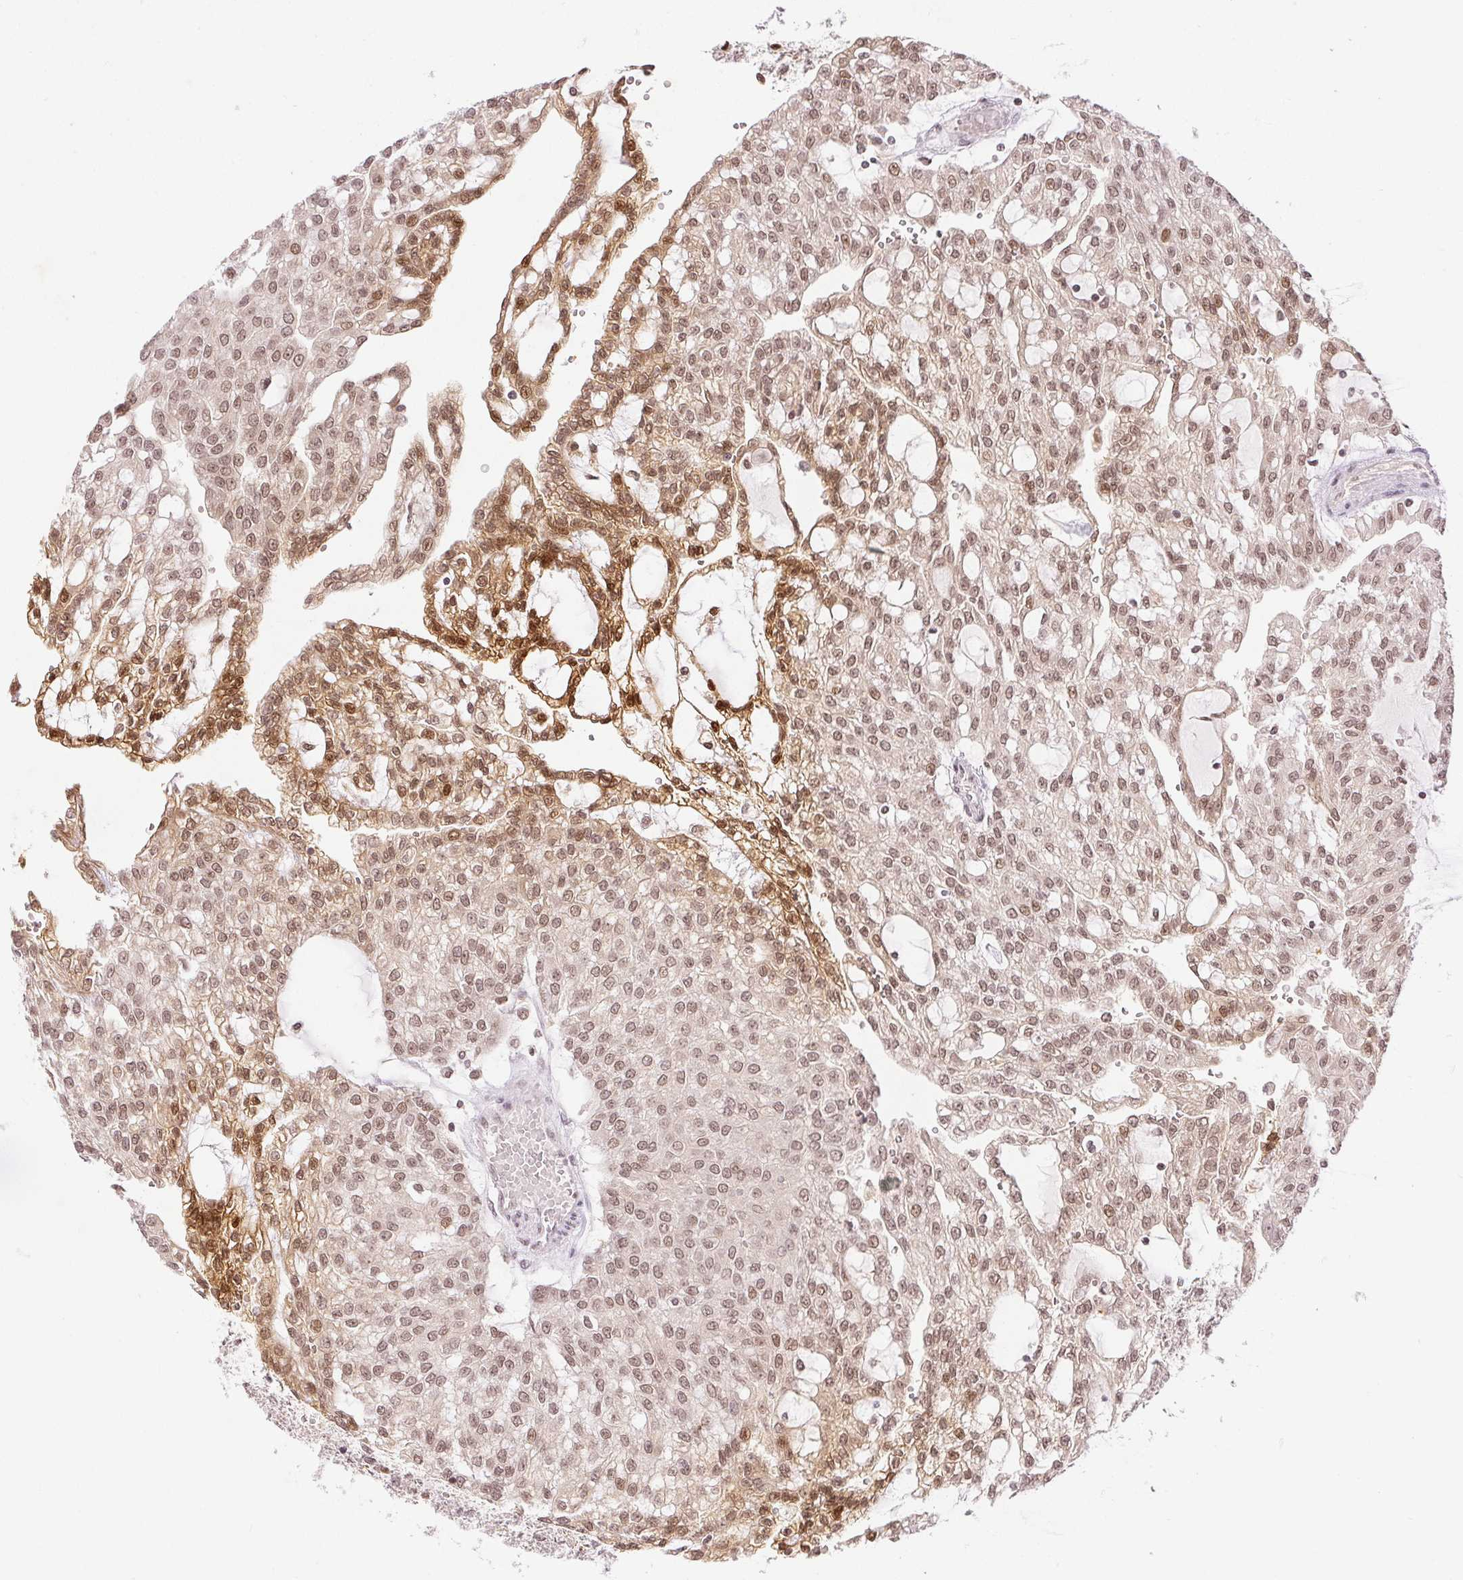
{"staining": {"intensity": "moderate", "quantity": ">75%", "location": "nuclear"}, "tissue": "renal cancer", "cell_type": "Tumor cells", "image_type": "cancer", "snomed": [{"axis": "morphology", "description": "Adenocarcinoma, NOS"}, {"axis": "topography", "description": "Kidney"}], "caption": "Immunohistochemistry (IHC) (DAB) staining of human adenocarcinoma (renal) shows moderate nuclear protein positivity in approximately >75% of tumor cells.", "gene": "DEK", "patient": {"sex": "male", "age": 63}}